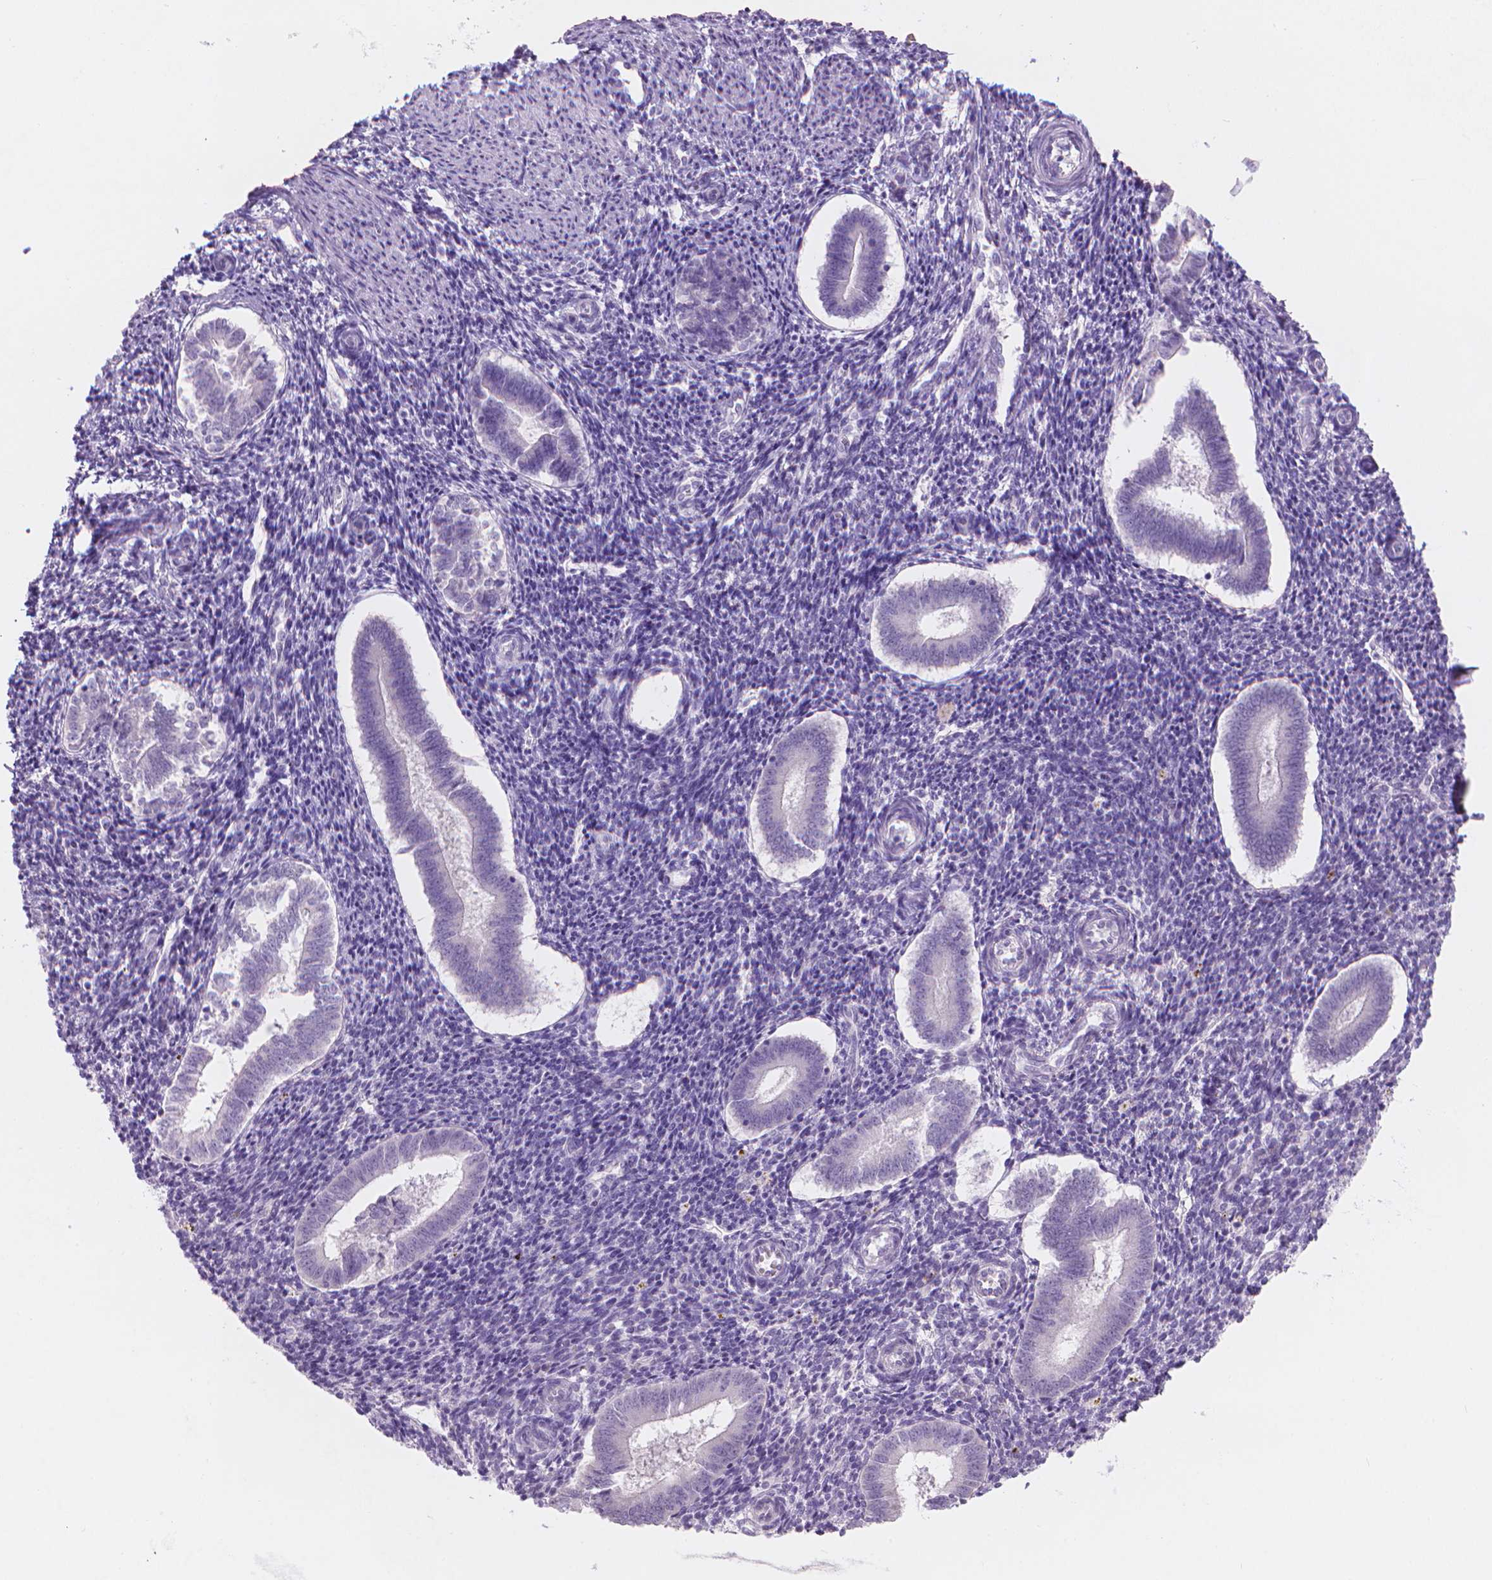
{"staining": {"intensity": "negative", "quantity": "none", "location": "none"}, "tissue": "endometrium", "cell_type": "Cells in endometrial stroma", "image_type": "normal", "snomed": [{"axis": "morphology", "description": "Normal tissue, NOS"}, {"axis": "topography", "description": "Endometrium"}], "caption": "The histopathology image exhibits no staining of cells in endometrial stroma in normal endometrium. (Immunohistochemistry, brightfield microscopy, high magnification).", "gene": "ENSG00000187186", "patient": {"sex": "female", "age": 25}}